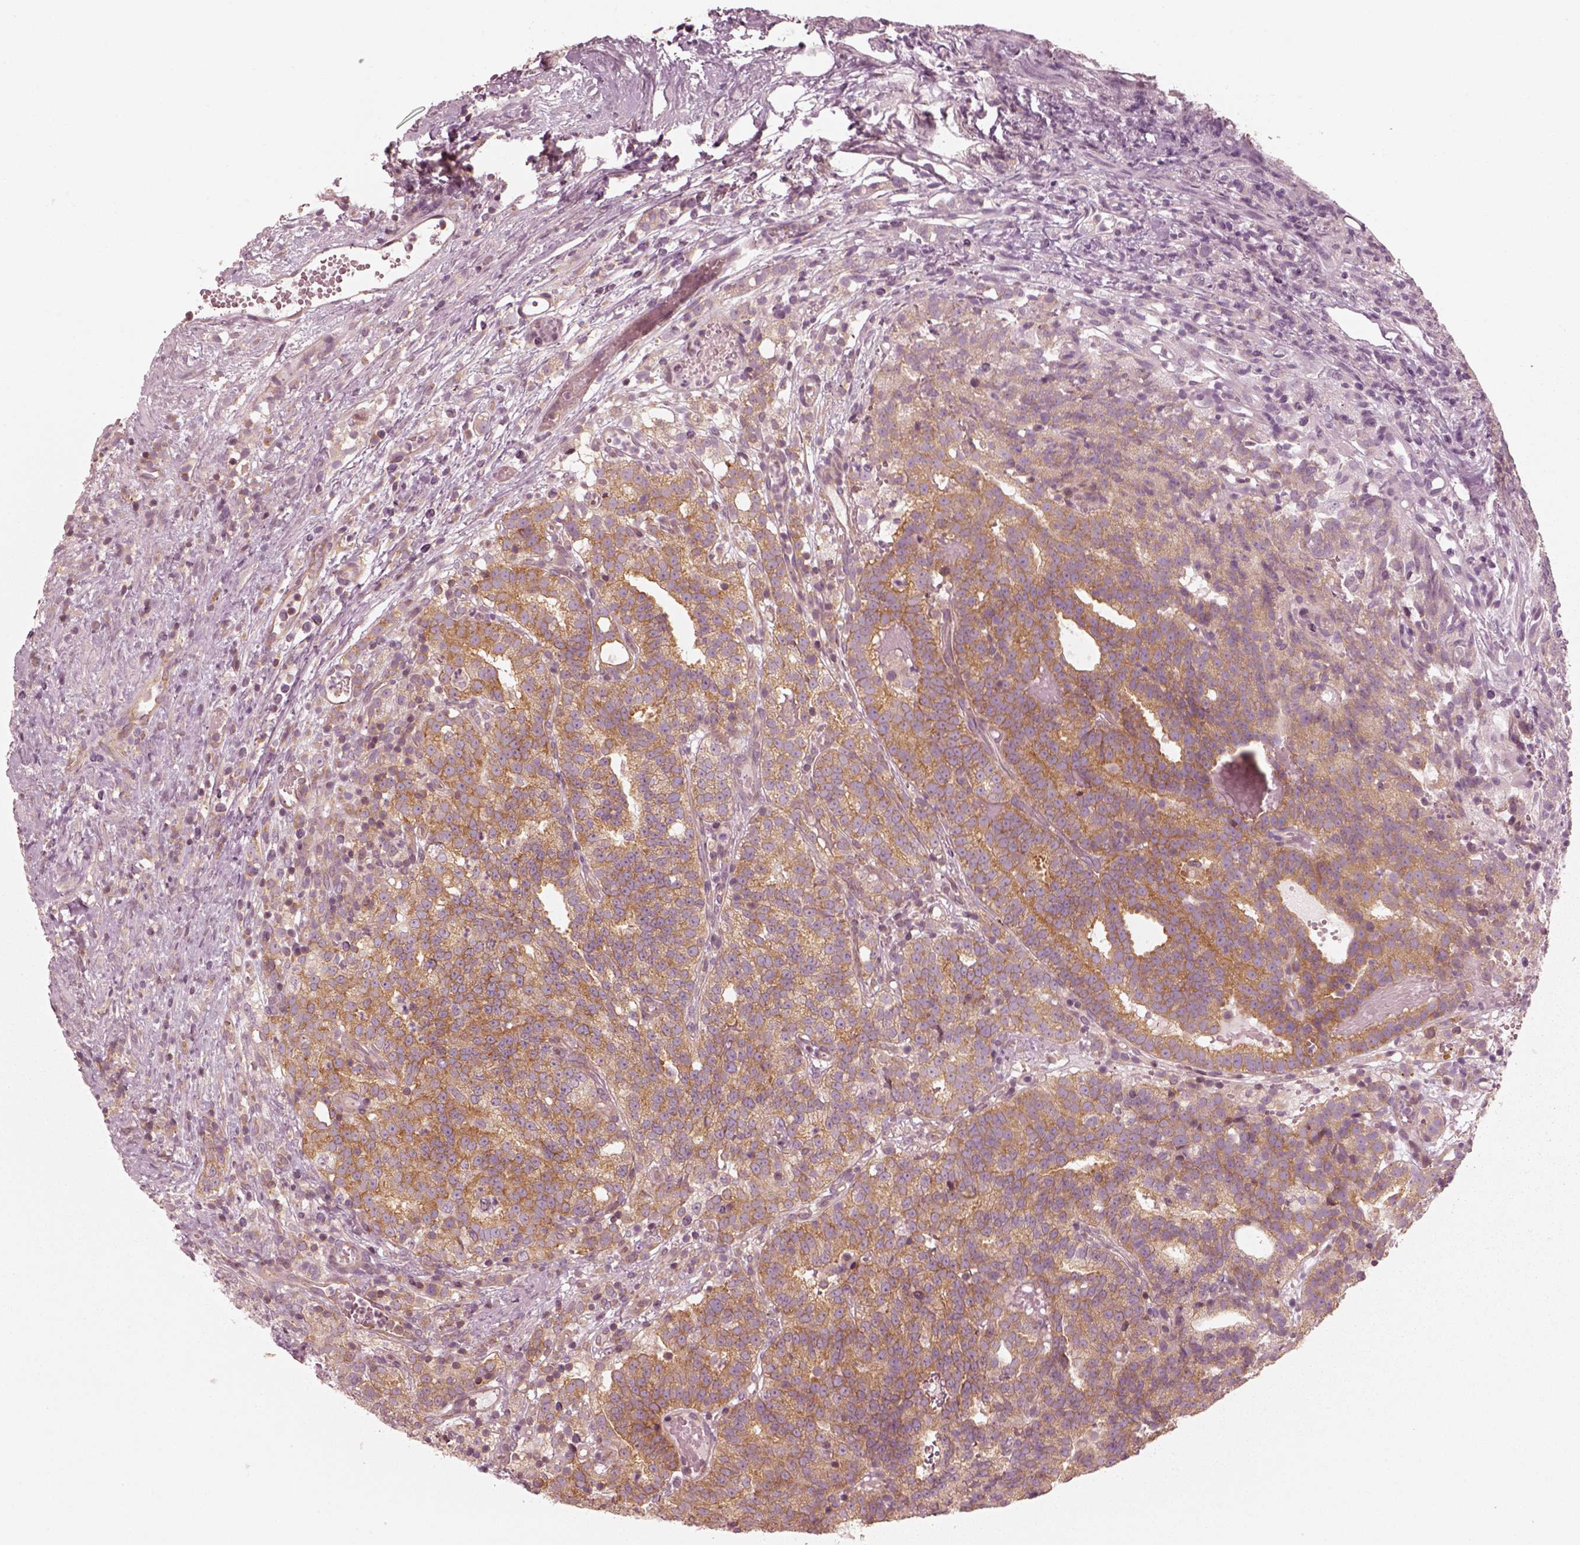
{"staining": {"intensity": "moderate", "quantity": ">75%", "location": "cytoplasmic/membranous"}, "tissue": "prostate cancer", "cell_type": "Tumor cells", "image_type": "cancer", "snomed": [{"axis": "morphology", "description": "Adenocarcinoma, High grade"}, {"axis": "topography", "description": "Prostate"}], "caption": "Adenocarcinoma (high-grade) (prostate) stained with a protein marker exhibits moderate staining in tumor cells.", "gene": "CNOT2", "patient": {"sex": "male", "age": 53}}